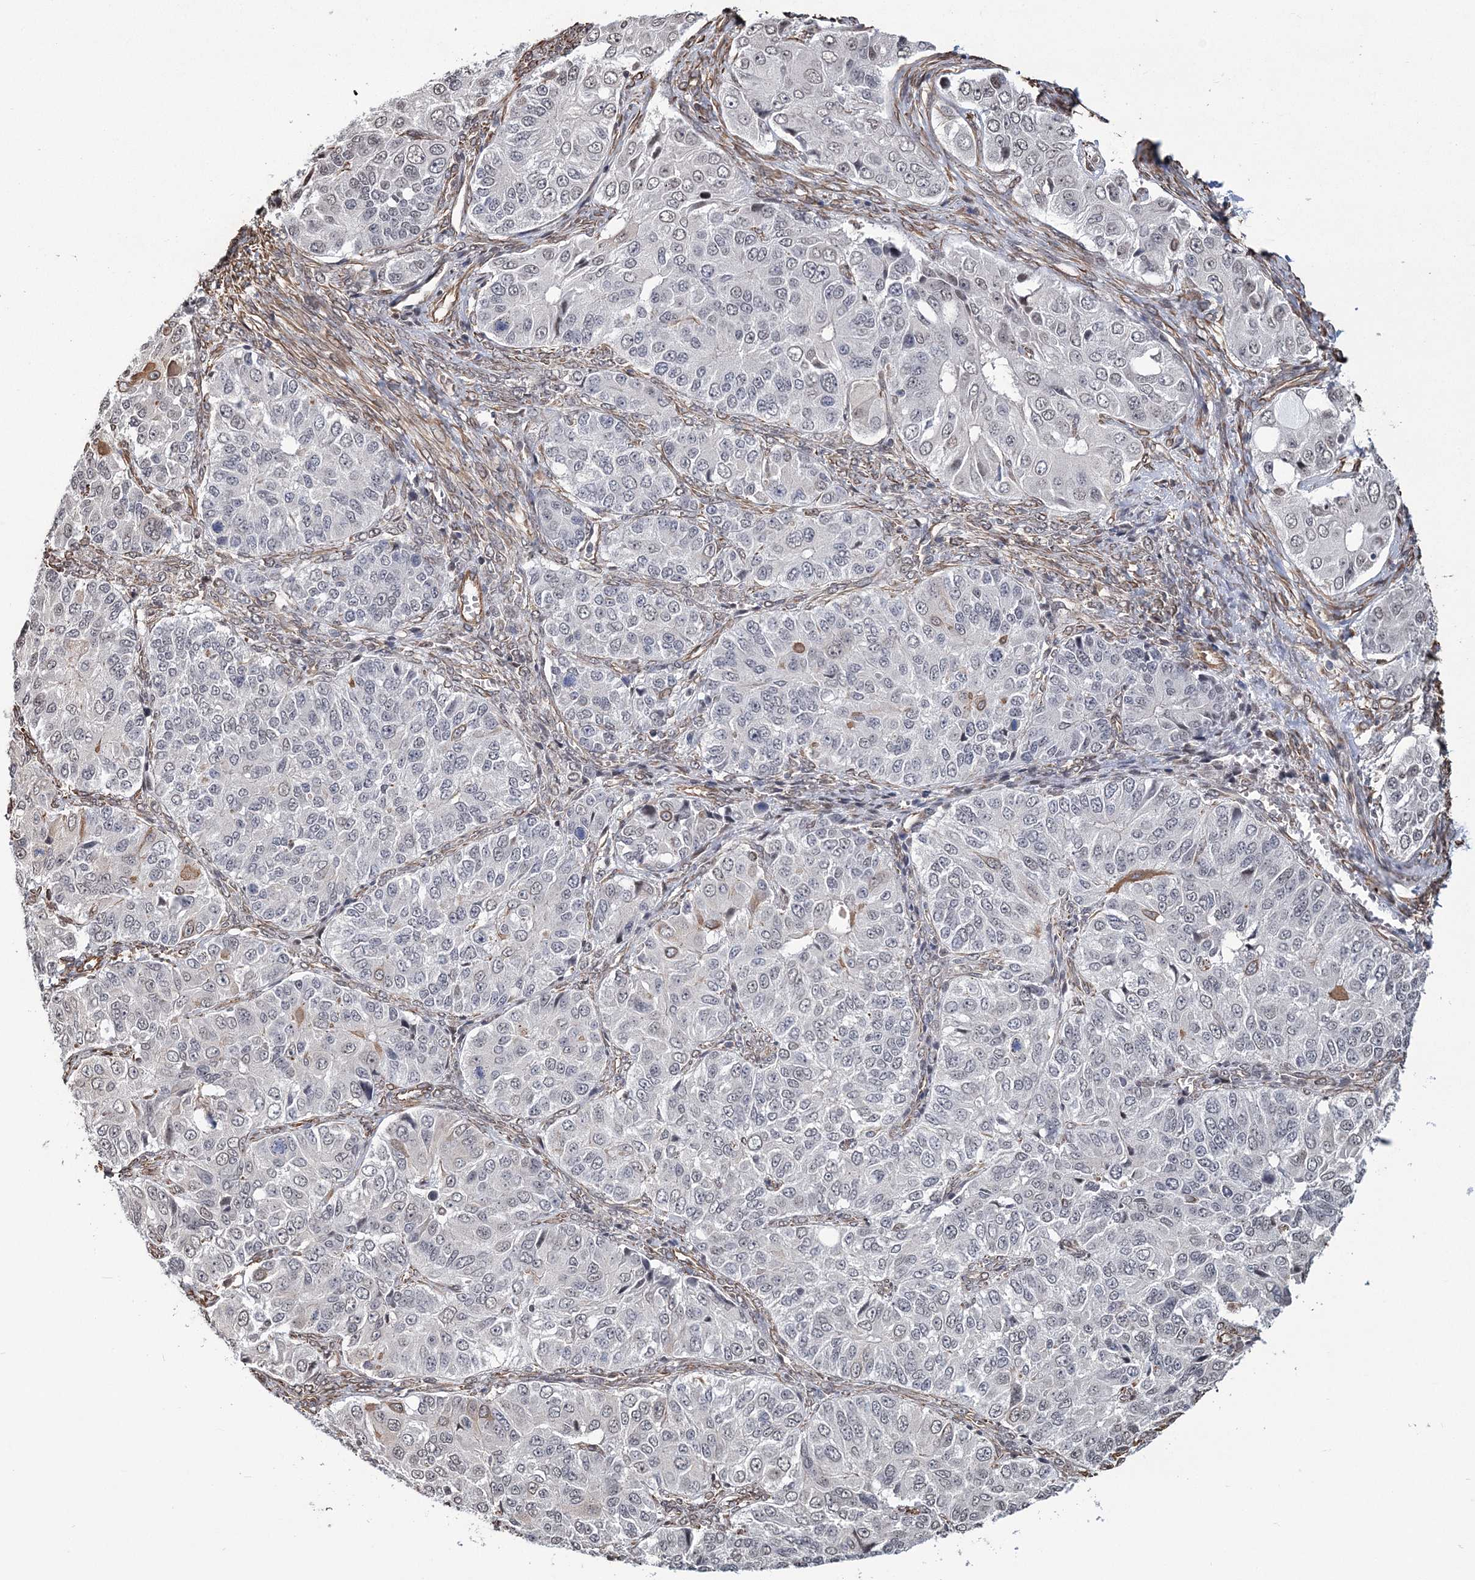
{"staining": {"intensity": "negative", "quantity": "none", "location": "none"}, "tissue": "ovarian cancer", "cell_type": "Tumor cells", "image_type": "cancer", "snomed": [{"axis": "morphology", "description": "Carcinoma, endometroid"}, {"axis": "topography", "description": "Ovary"}], "caption": "The immunohistochemistry histopathology image has no significant expression in tumor cells of ovarian cancer (endometroid carcinoma) tissue. (DAB (3,3'-diaminobenzidine) IHC visualized using brightfield microscopy, high magnification).", "gene": "ATP11B", "patient": {"sex": "female", "age": 51}}